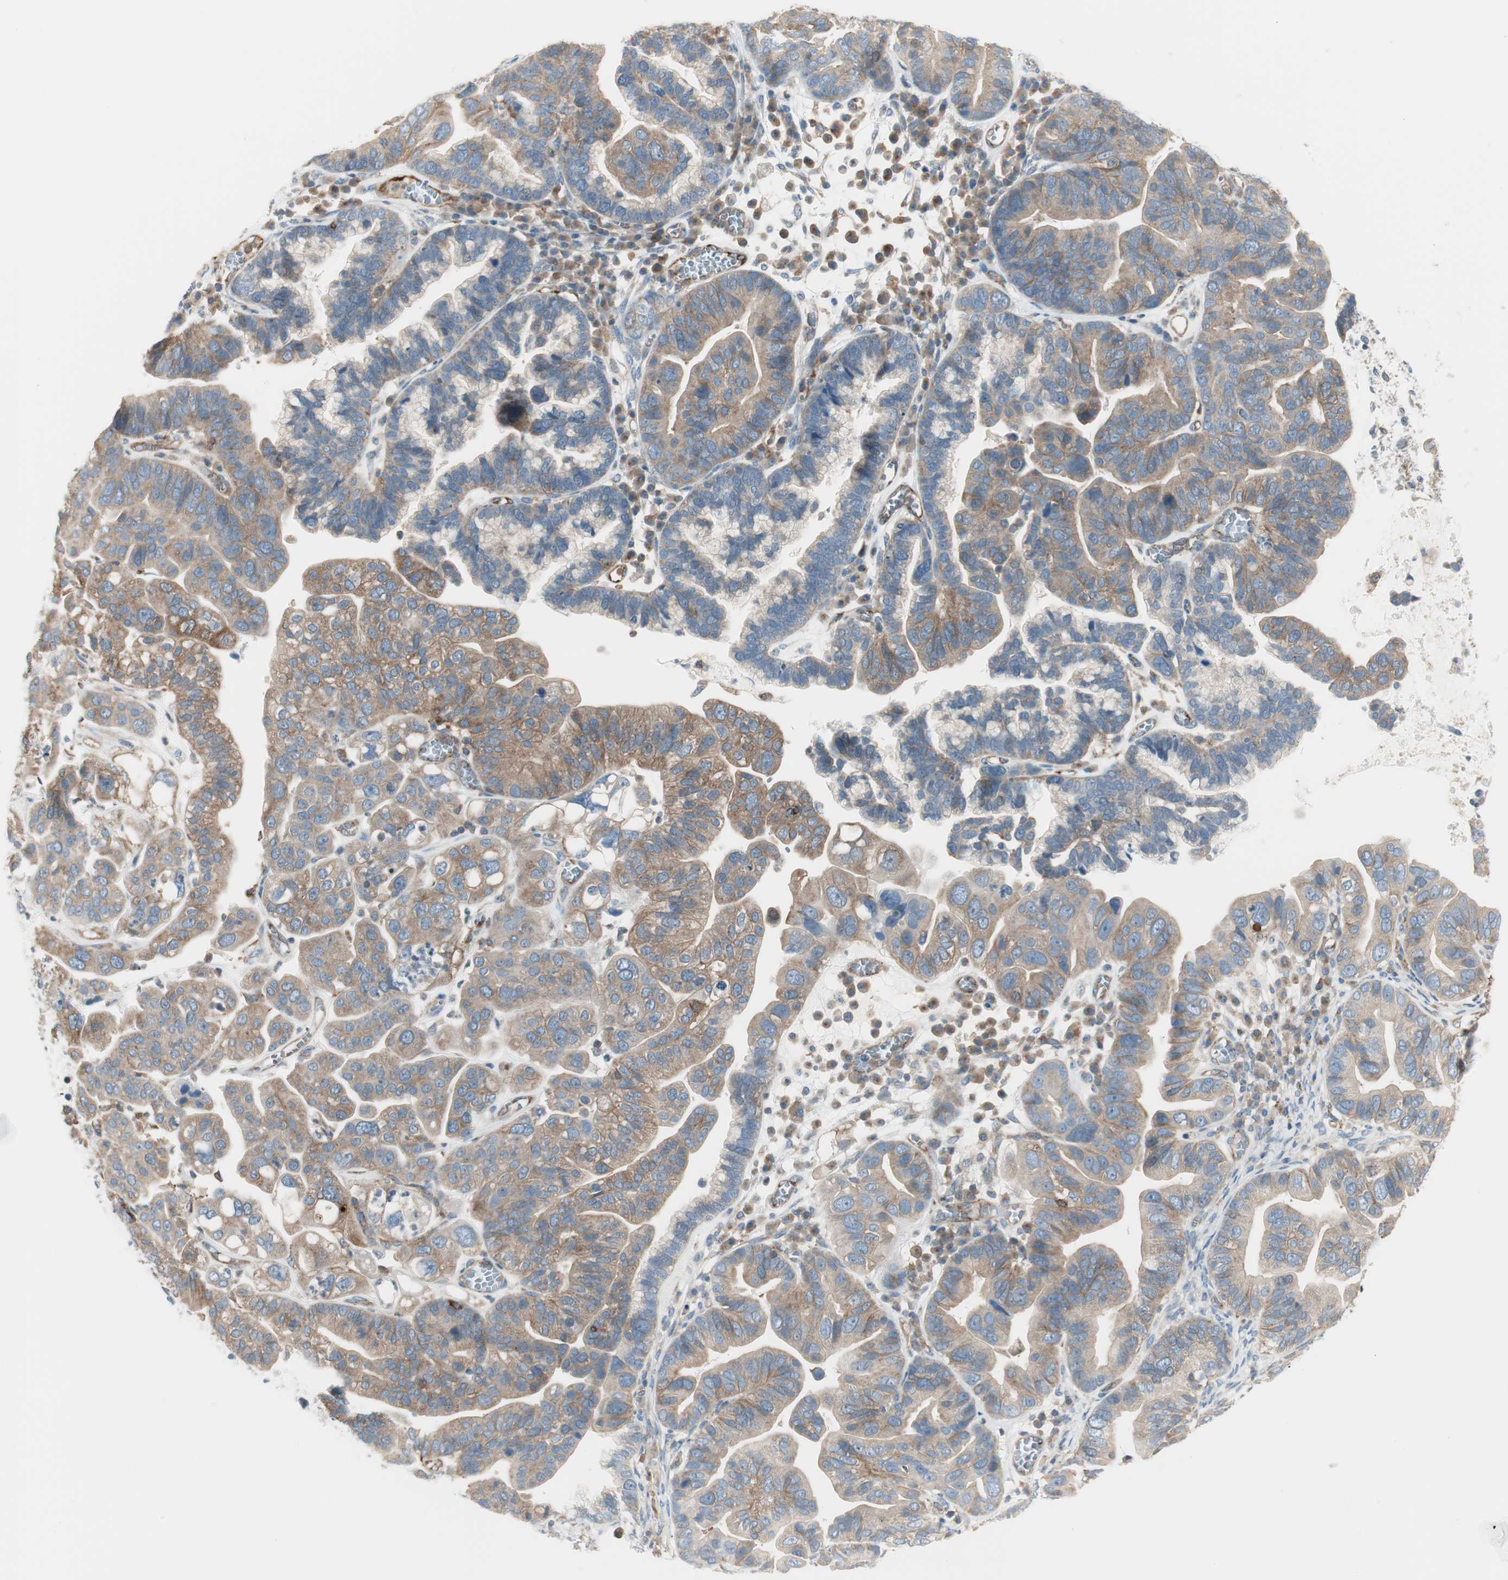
{"staining": {"intensity": "moderate", "quantity": ">75%", "location": "cytoplasmic/membranous"}, "tissue": "ovarian cancer", "cell_type": "Tumor cells", "image_type": "cancer", "snomed": [{"axis": "morphology", "description": "Cystadenocarcinoma, serous, NOS"}, {"axis": "topography", "description": "Ovary"}], "caption": "A brown stain shows moderate cytoplasmic/membranous positivity of a protein in ovarian cancer (serous cystadenocarcinoma) tumor cells. The protein is stained brown, and the nuclei are stained in blue (DAB IHC with brightfield microscopy, high magnification).", "gene": "AGFG1", "patient": {"sex": "female", "age": 56}}